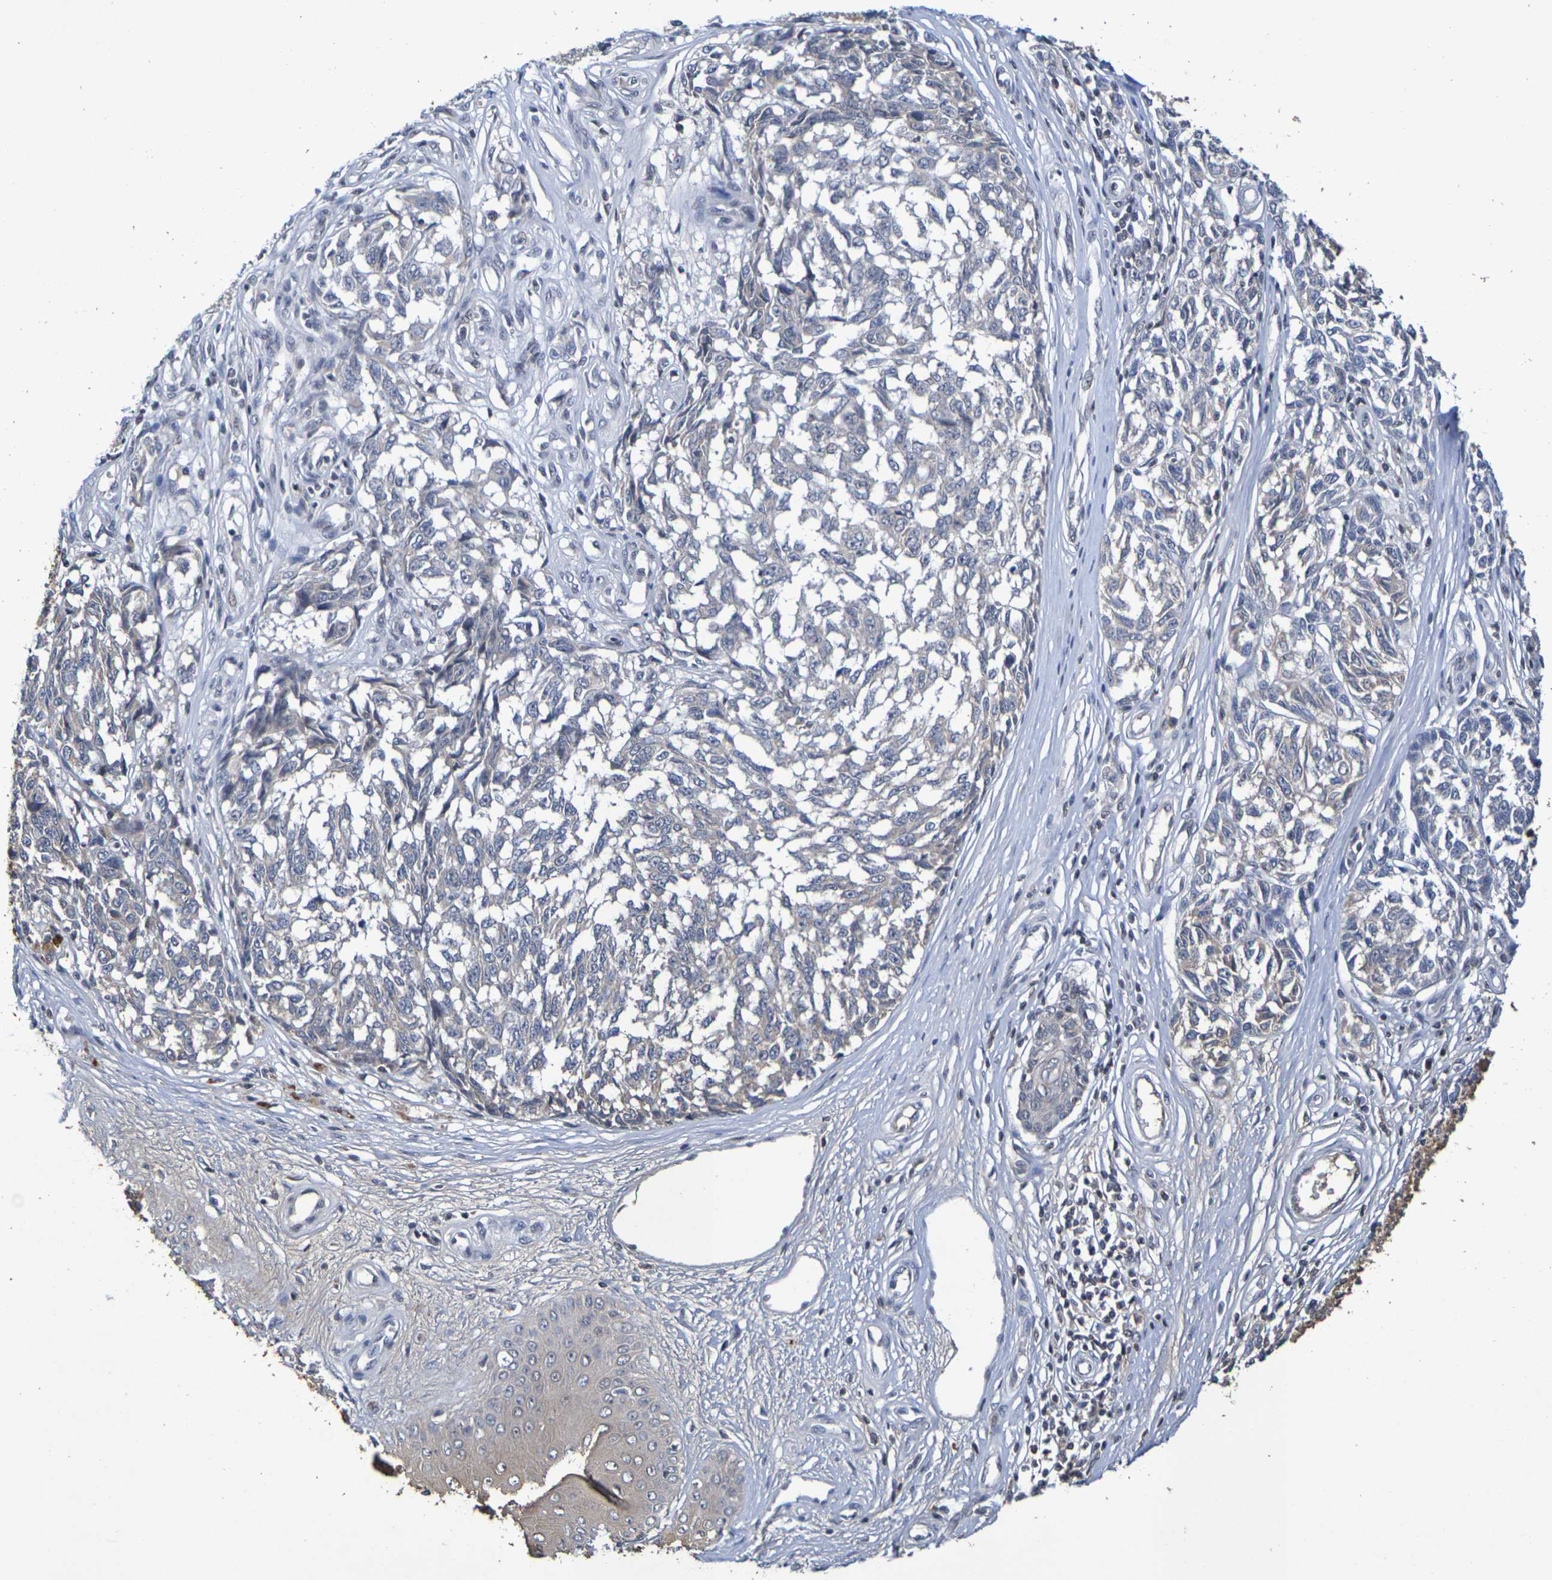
{"staining": {"intensity": "negative", "quantity": "none", "location": "none"}, "tissue": "melanoma", "cell_type": "Tumor cells", "image_type": "cancer", "snomed": [{"axis": "morphology", "description": "Malignant melanoma, NOS"}, {"axis": "topography", "description": "Skin"}], "caption": "Tumor cells show no significant staining in melanoma.", "gene": "TERF2", "patient": {"sex": "female", "age": 64}}